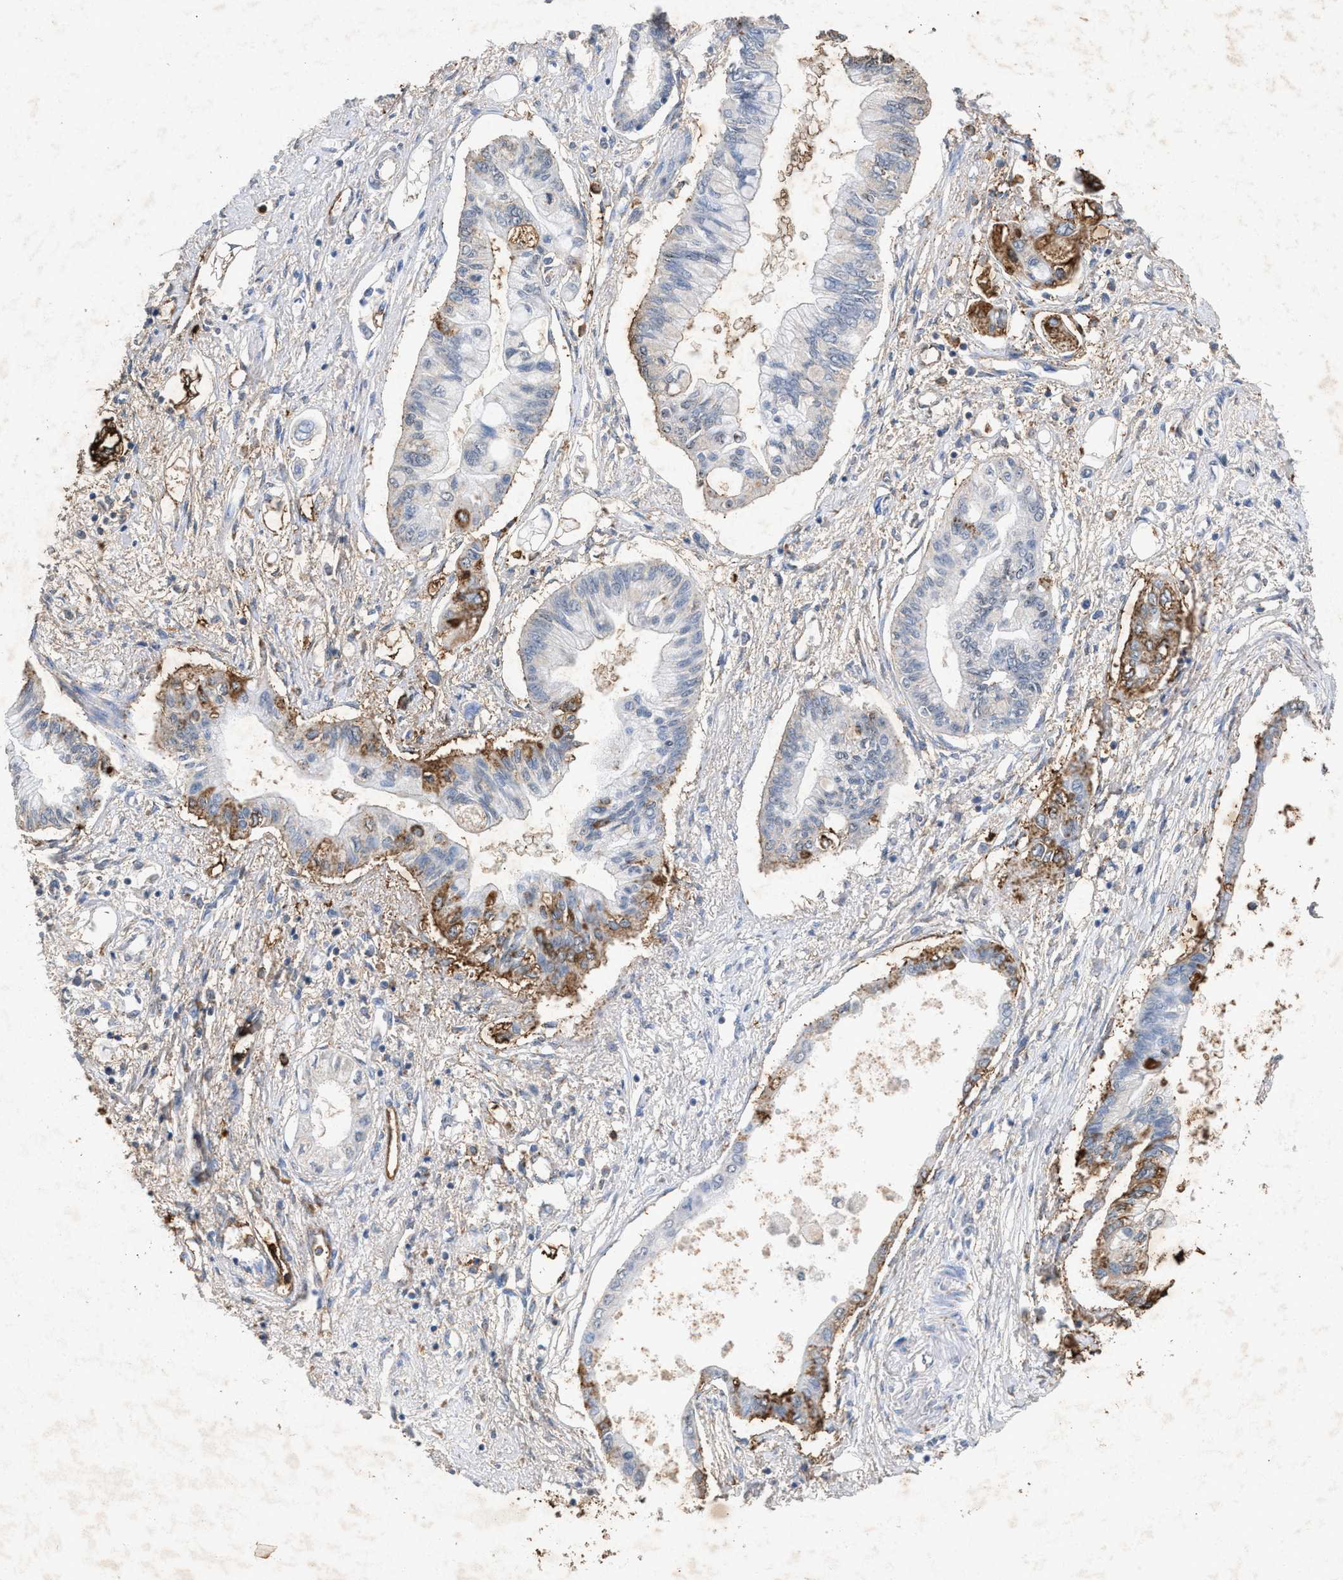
{"staining": {"intensity": "moderate", "quantity": "<25%", "location": "cytoplasmic/membranous"}, "tissue": "pancreatic cancer", "cell_type": "Tumor cells", "image_type": "cancer", "snomed": [{"axis": "morphology", "description": "Adenocarcinoma, NOS"}, {"axis": "topography", "description": "Pancreas"}], "caption": "Protein staining of pancreatic adenocarcinoma tissue demonstrates moderate cytoplasmic/membranous staining in approximately <25% of tumor cells.", "gene": "LTB4R2", "patient": {"sex": "female", "age": 77}}